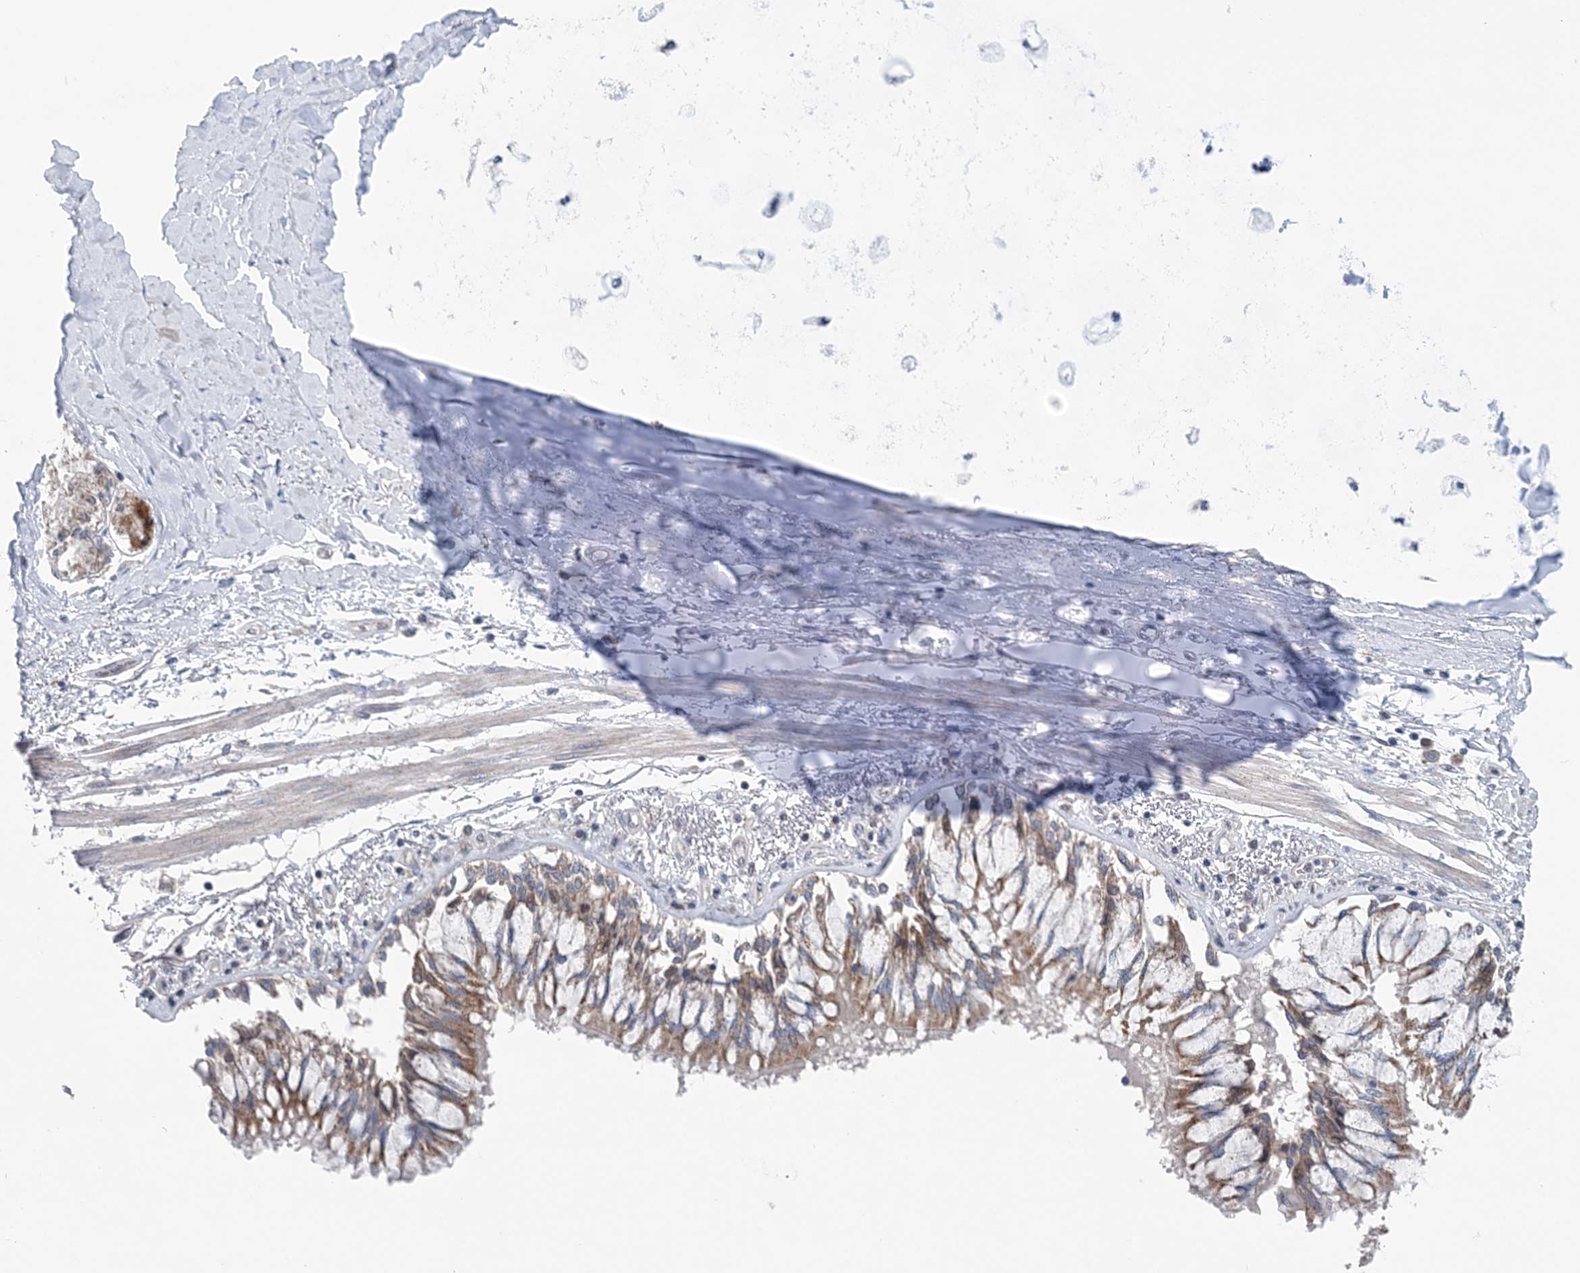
{"staining": {"intensity": "negative", "quantity": "none", "location": "none"}, "tissue": "adipose tissue", "cell_type": "Adipocytes", "image_type": "normal", "snomed": [{"axis": "morphology", "description": "Normal tissue, NOS"}, {"axis": "topography", "description": "Cartilage tissue"}, {"axis": "topography", "description": "Bronchus"}, {"axis": "topography", "description": "Lung"}, {"axis": "topography", "description": "Peripheral nerve tissue"}], "caption": "High power microscopy photomicrograph of an immunohistochemistry micrograph of benign adipose tissue, revealing no significant expression in adipocytes.", "gene": "COPE", "patient": {"sex": "female", "age": 49}}